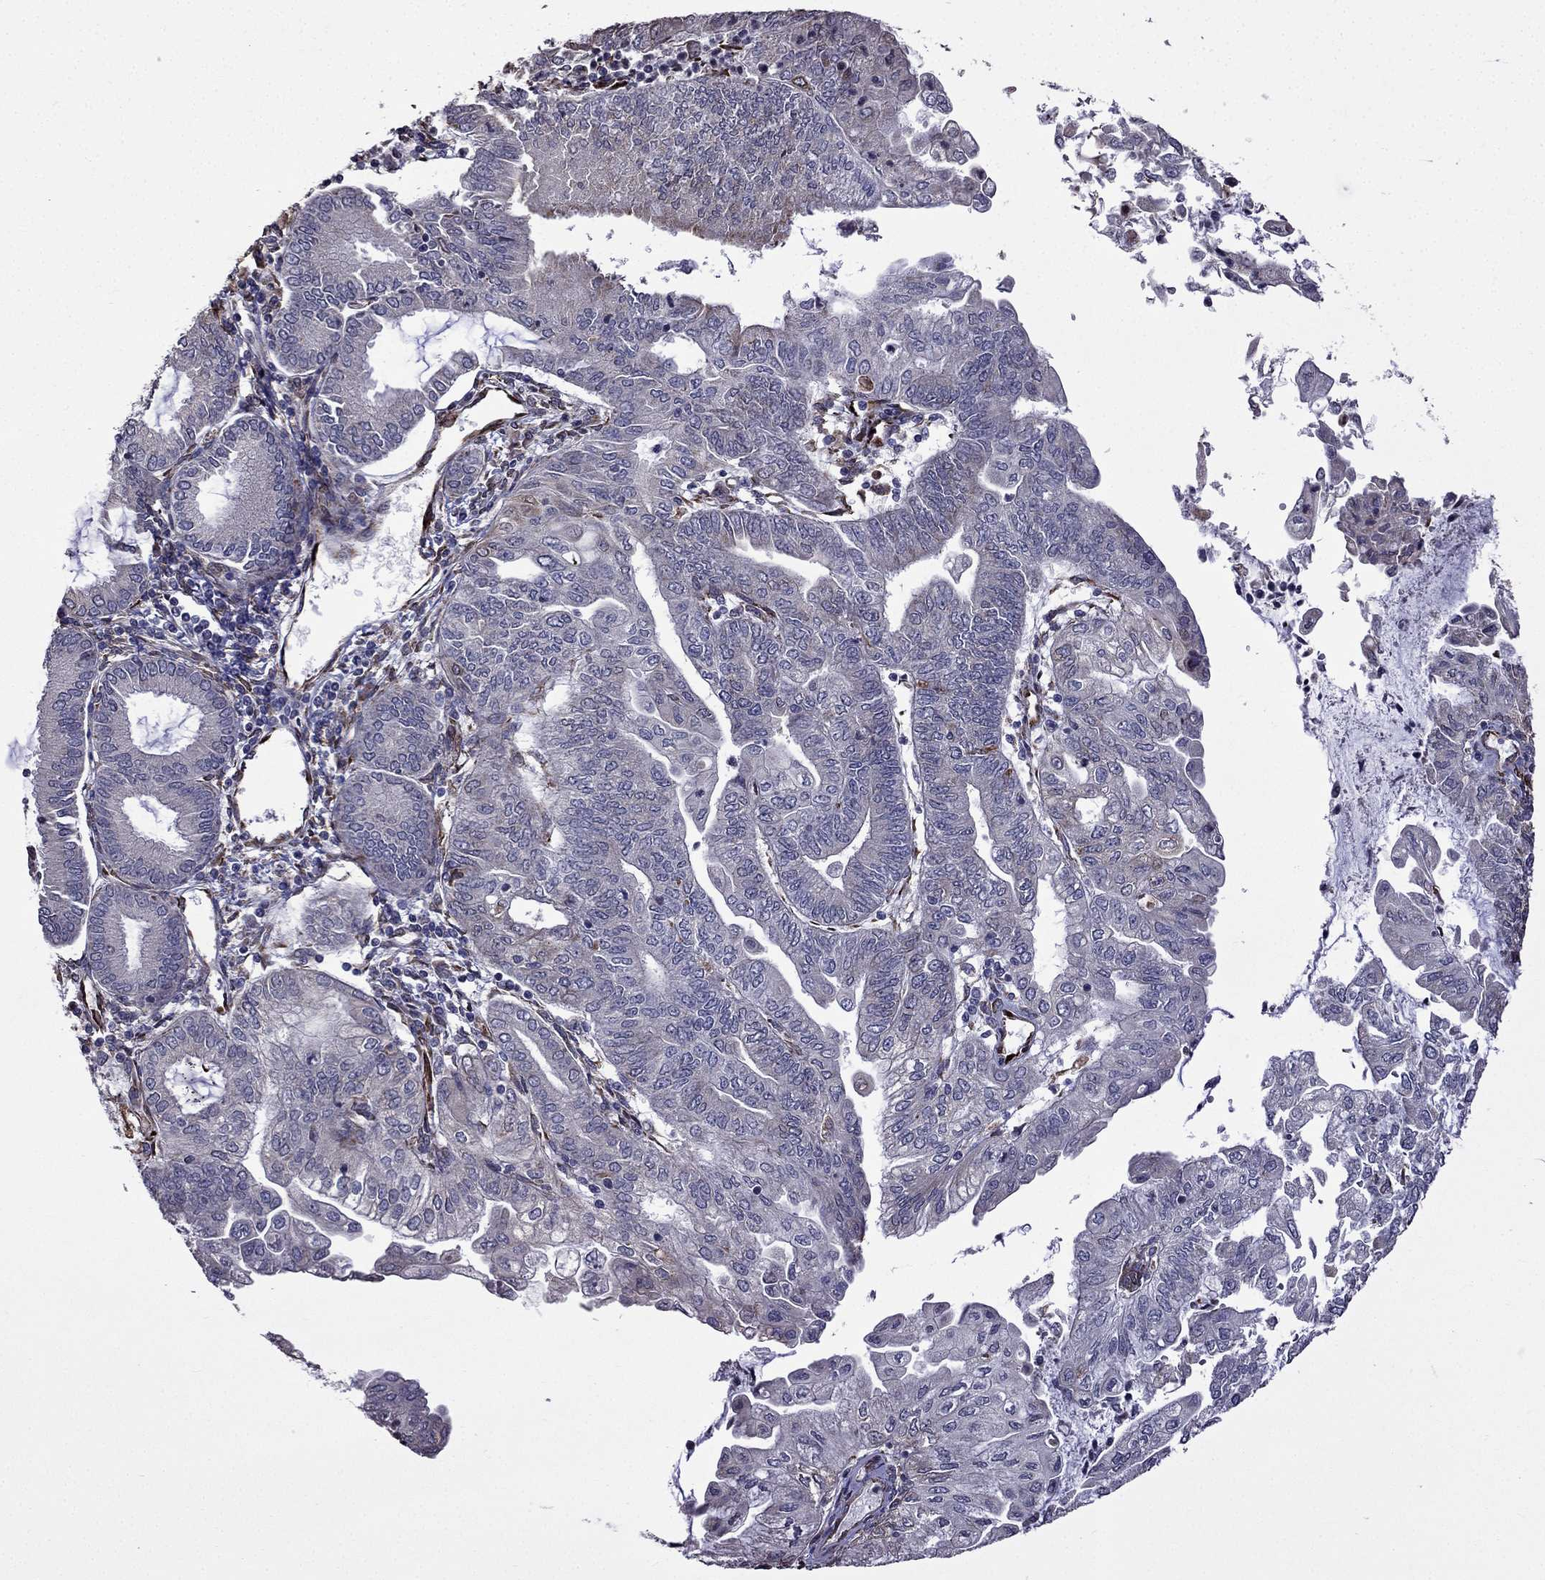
{"staining": {"intensity": "negative", "quantity": "none", "location": "none"}, "tissue": "endometrial cancer", "cell_type": "Tumor cells", "image_type": "cancer", "snomed": [{"axis": "morphology", "description": "Adenocarcinoma, NOS"}, {"axis": "topography", "description": "Endometrium"}], "caption": "High power microscopy photomicrograph of an IHC image of adenocarcinoma (endometrial), revealing no significant staining in tumor cells.", "gene": "IKBIP", "patient": {"sex": "female", "age": 55}}